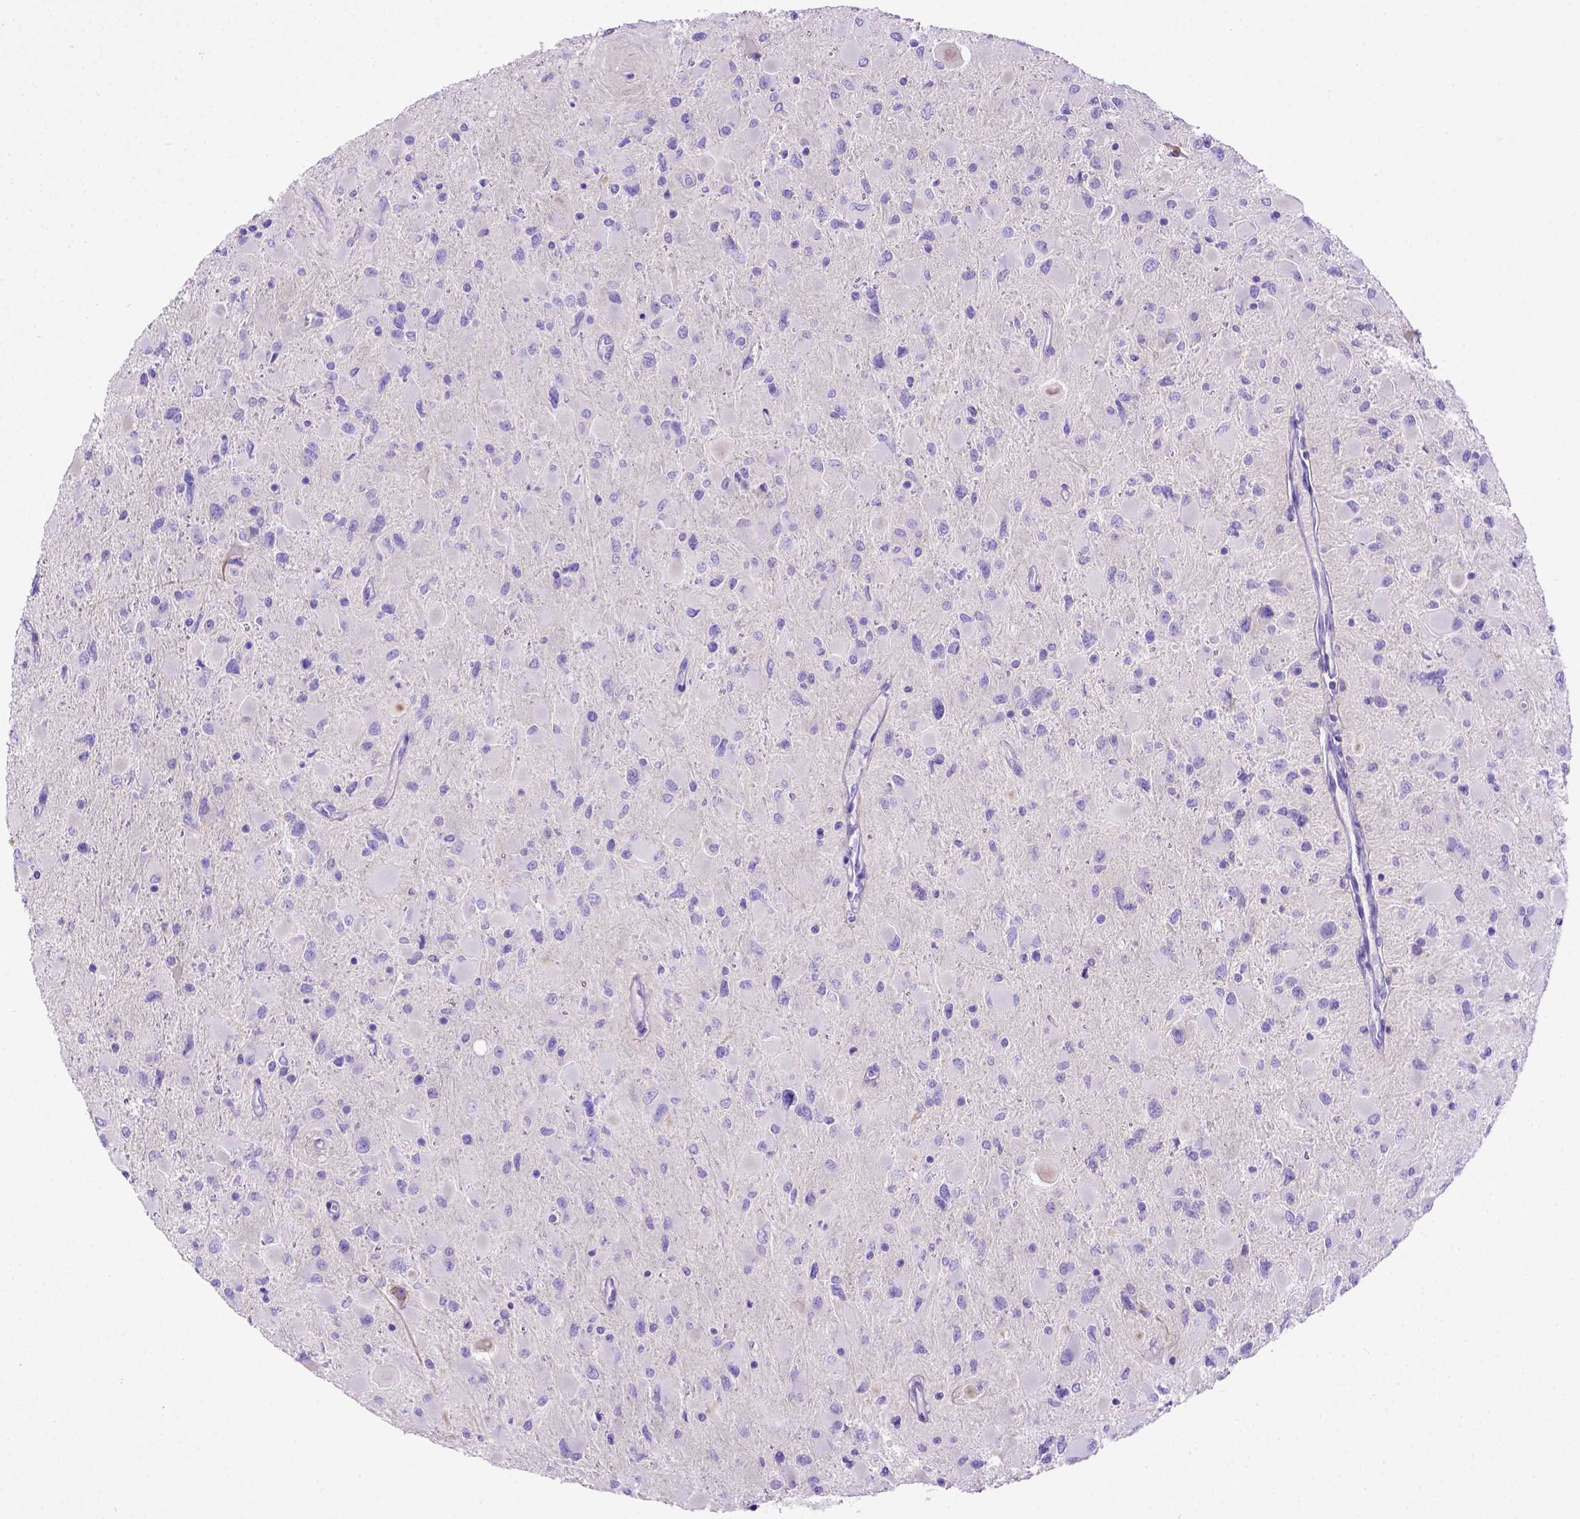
{"staining": {"intensity": "negative", "quantity": "none", "location": "none"}, "tissue": "glioma", "cell_type": "Tumor cells", "image_type": "cancer", "snomed": [{"axis": "morphology", "description": "Glioma, malignant, High grade"}, {"axis": "topography", "description": "Cerebral cortex"}], "caption": "An IHC image of high-grade glioma (malignant) is shown. There is no staining in tumor cells of high-grade glioma (malignant).", "gene": "LRRC18", "patient": {"sex": "female", "age": 36}}